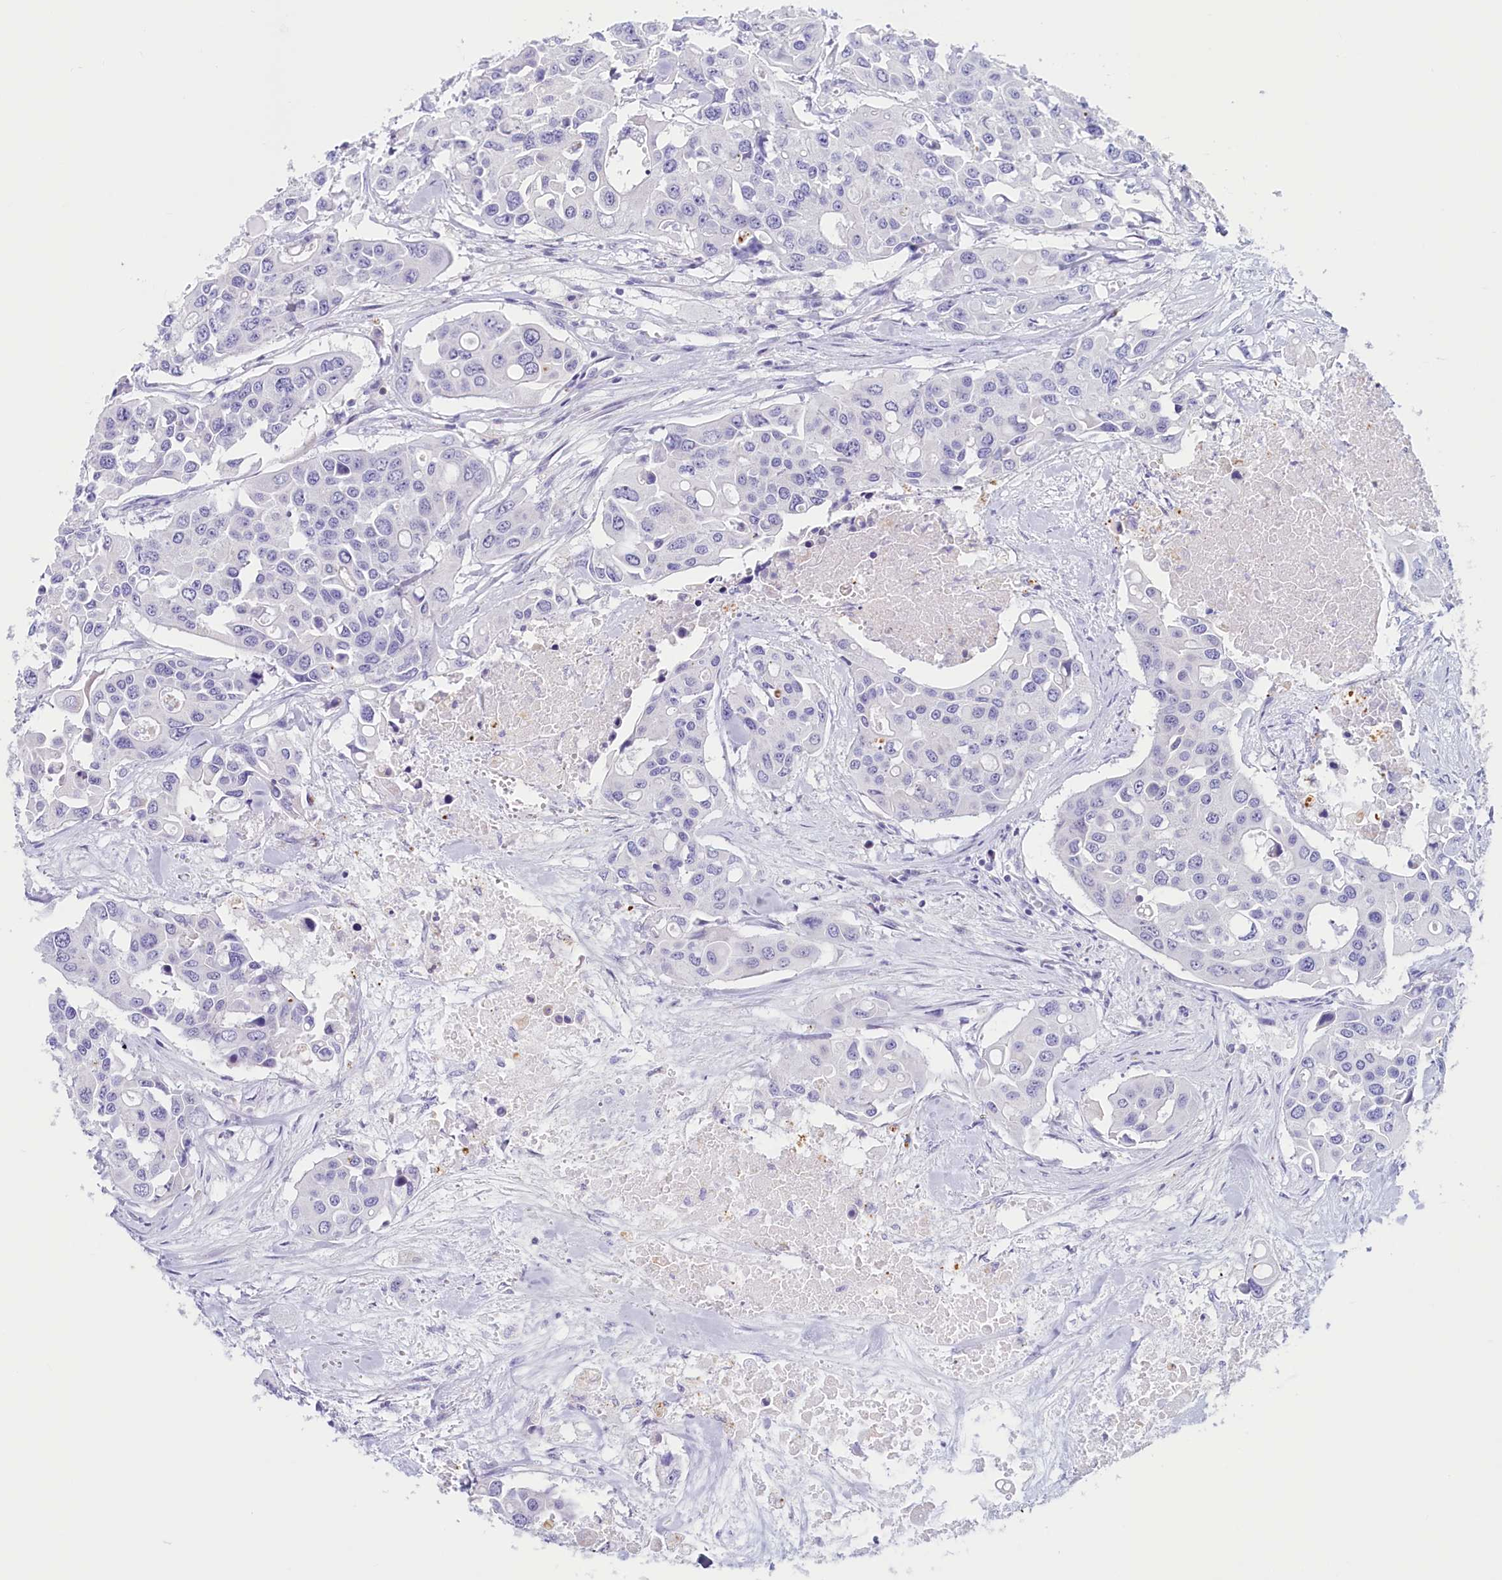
{"staining": {"intensity": "negative", "quantity": "none", "location": "none"}, "tissue": "colorectal cancer", "cell_type": "Tumor cells", "image_type": "cancer", "snomed": [{"axis": "morphology", "description": "Adenocarcinoma, NOS"}, {"axis": "topography", "description": "Colon"}], "caption": "Colorectal adenocarcinoma was stained to show a protein in brown. There is no significant expression in tumor cells.", "gene": "LMOD3", "patient": {"sex": "male", "age": 77}}